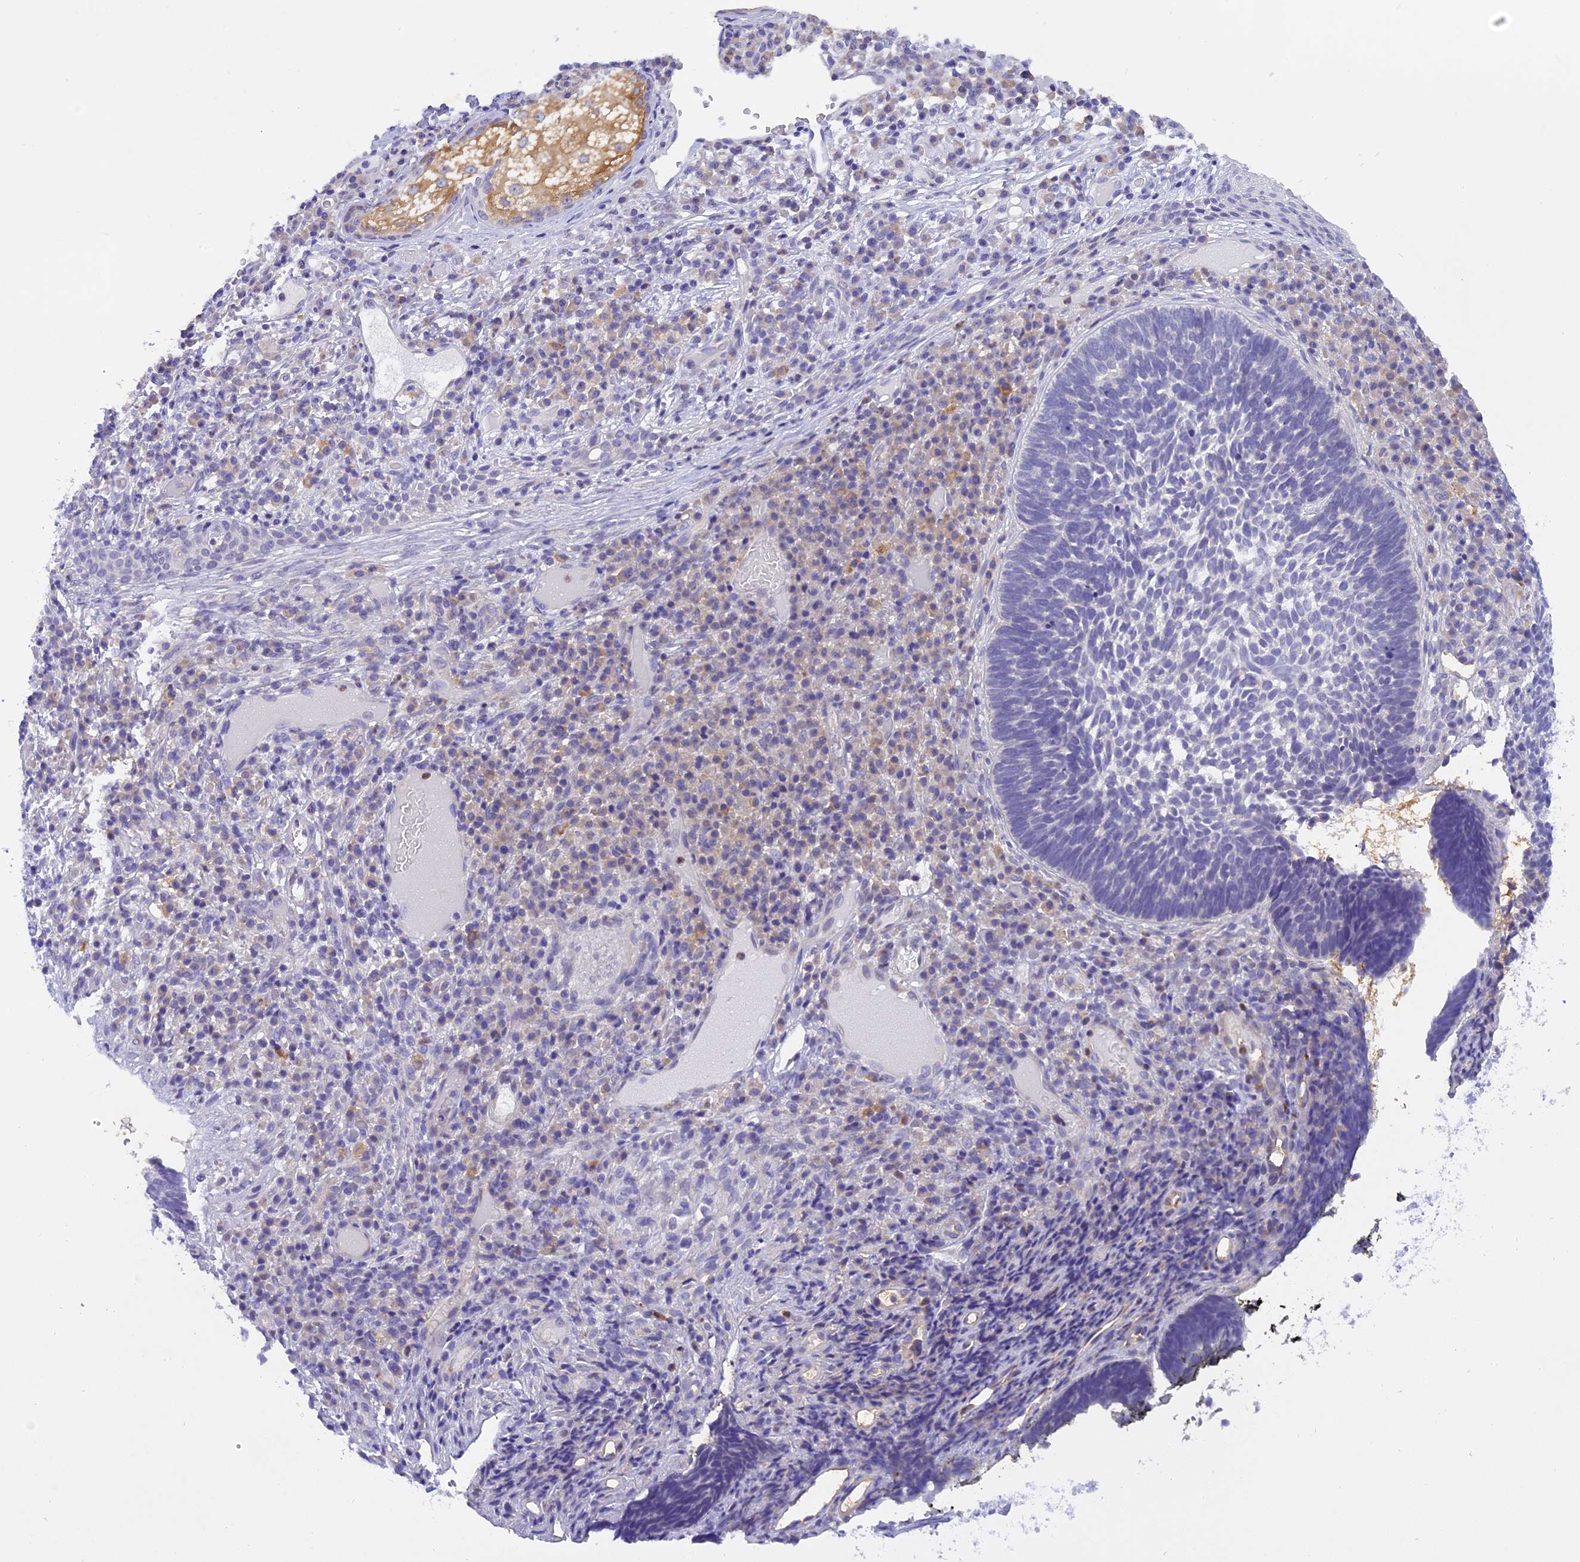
{"staining": {"intensity": "negative", "quantity": "none", "location": "none"}, "tissue": "skin cancer", "cell_type": "Tumor cells", "image_type": "cancer", "snomed": [{"axis": "morphology", "description": "Basal cell carcinoma"}, {"axis": "topography", "description": "Skin"}], "caption": "This is an immunohistochemistry histopathology image of human skin cancer (basal cell carcinoma). There is no positivity in tumor cells.", "gene": "TRIM3", "patient": {"sex": "male", "age": 88}}